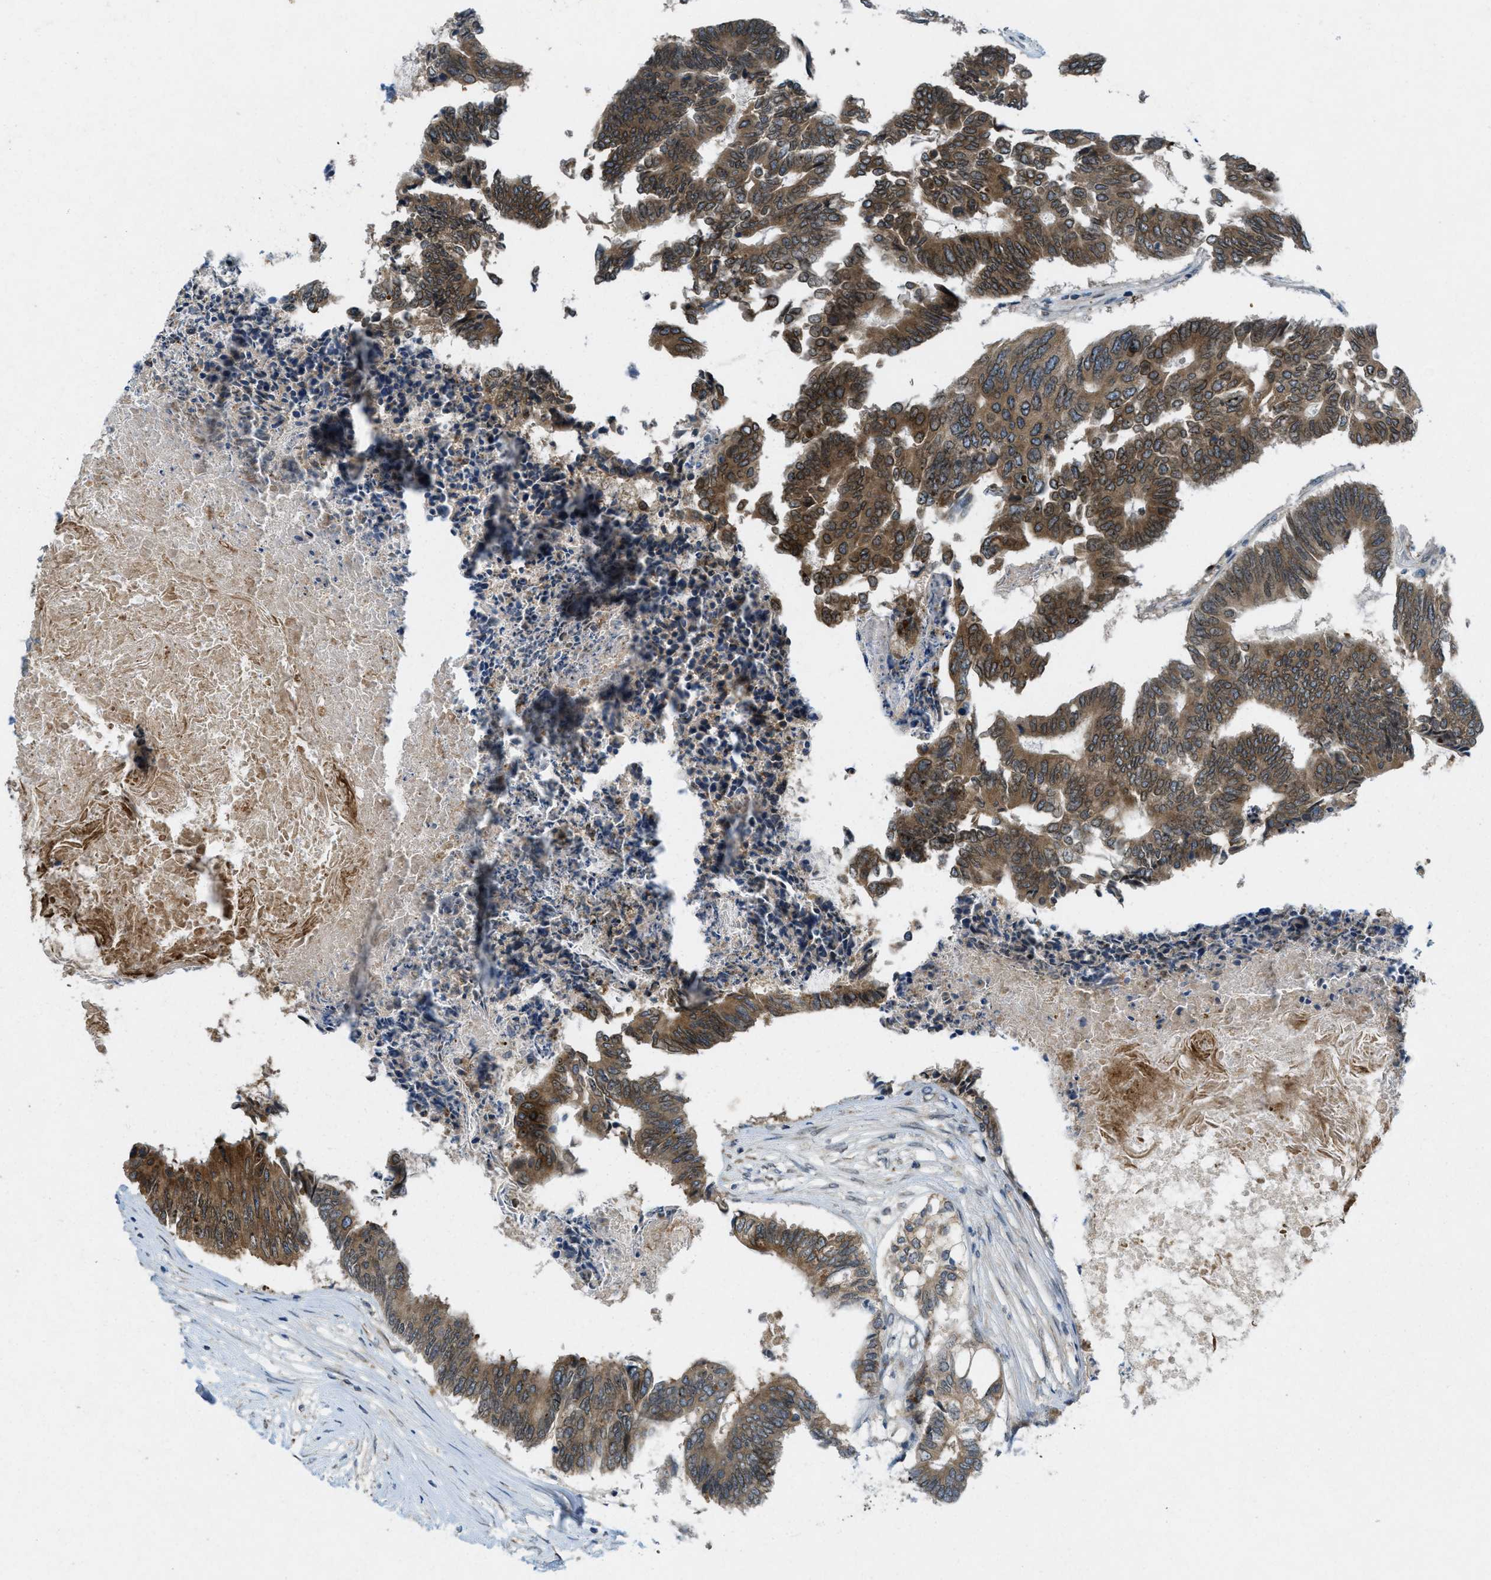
{"staining": {"intensity": "moderate", "quantity": ">75%", "location": "cytoplasmic/membranous,nuclear"}, "tissue": "colorectal cancer", "cell_type": "Tumor cells", "image_type": "cancer", "snomed": [{"axis": "morphology", "description": "Adenocarcinoma, NOS"}, {"axis": "topography", "description": "Rectum"}], "caption": "The histopathology image reveals immunohistochemical staining of colorectal cancer. There is moderate cytoplasmic/membranous and nuclear positivity is identified in about >75% of tumor cells.", "gene": "SIGMAR1", "patient": {"sex": "male", "age": 63}}